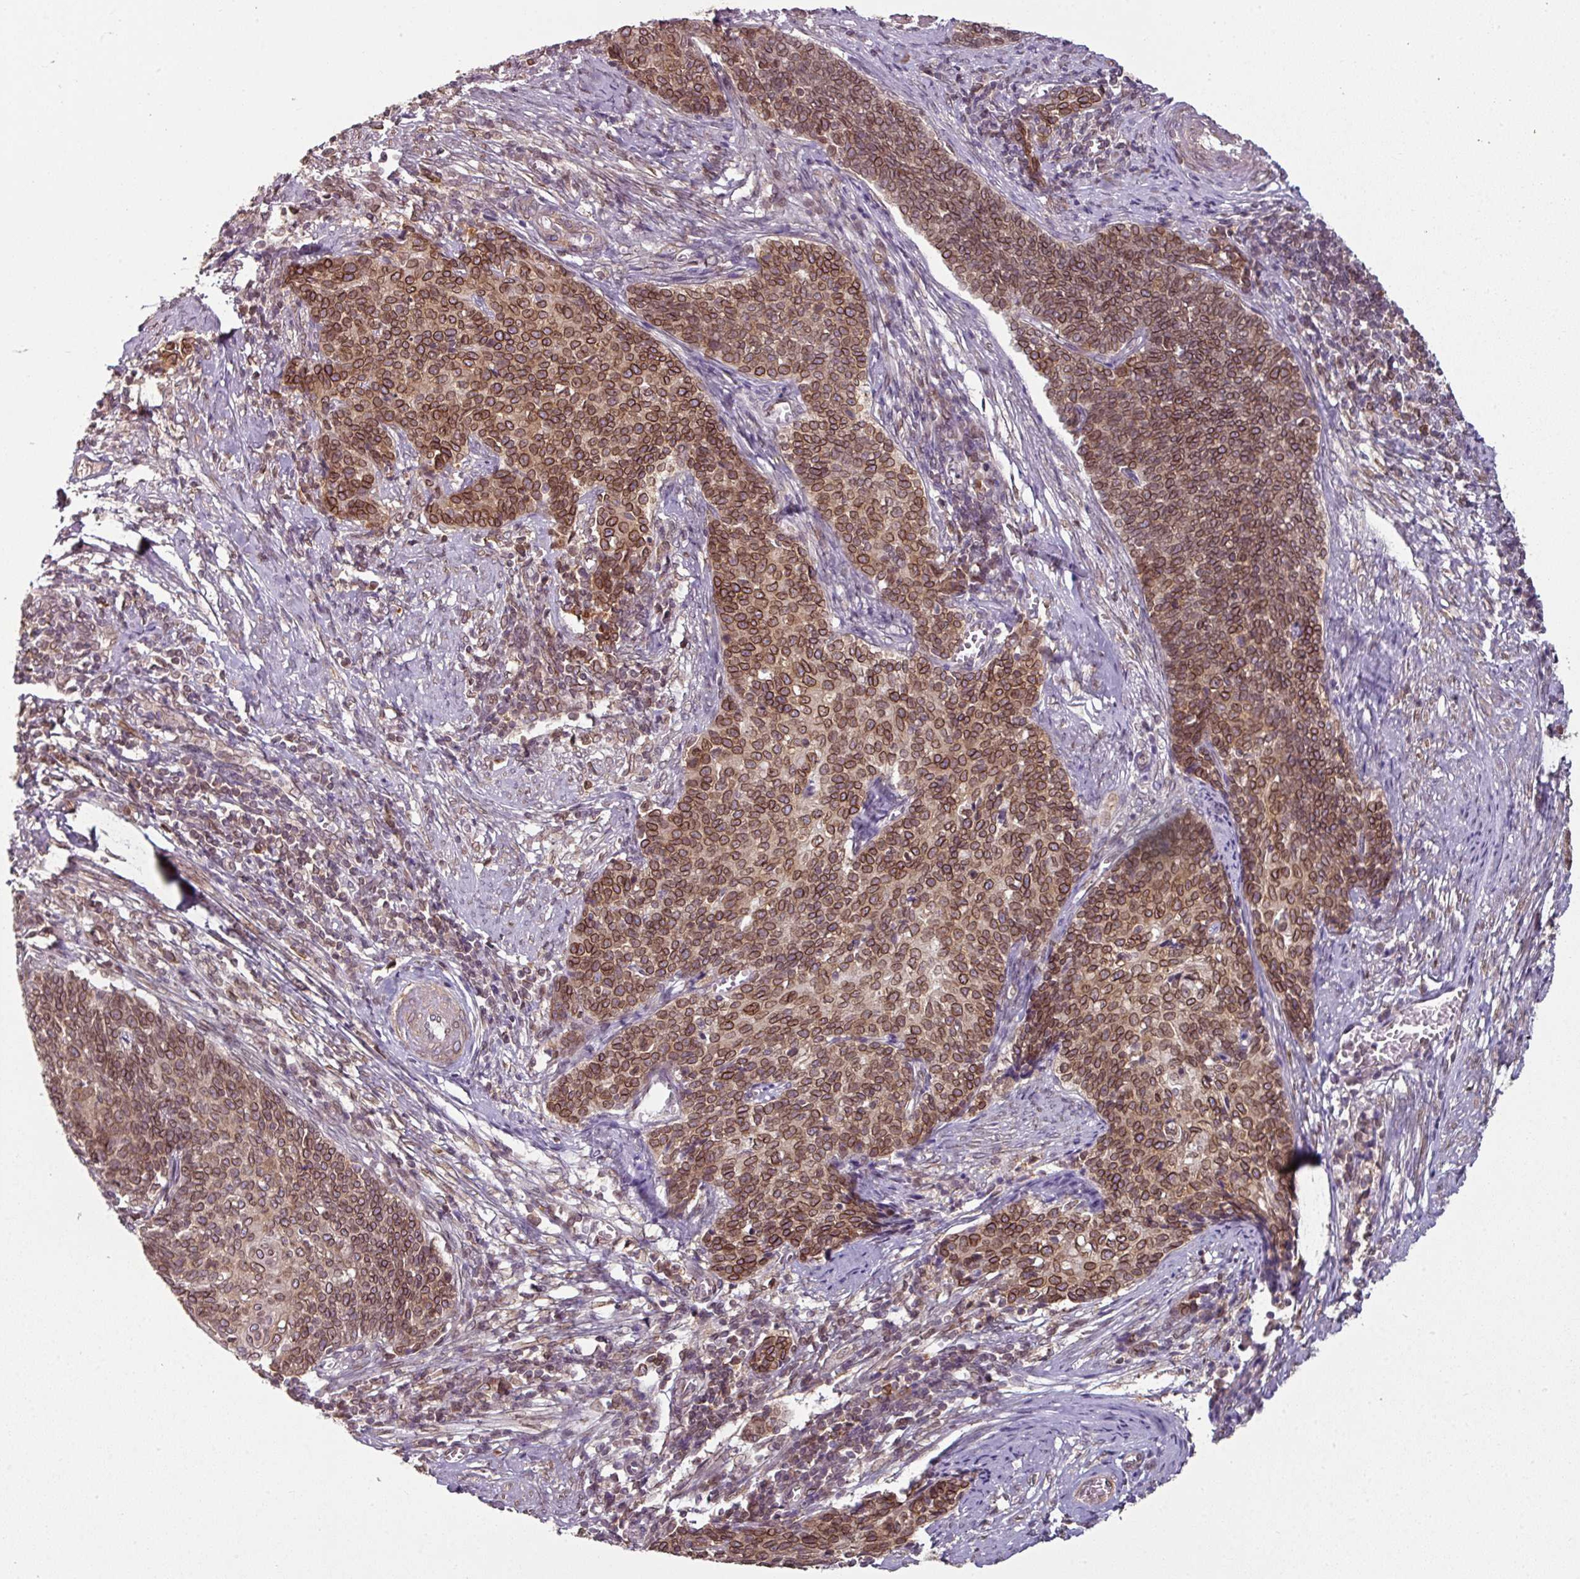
{"staining": {"intensity": "strong", "quantity": ">75%", "location": "cytoplasmic/membranous,nuclear"}, "tissue": "cervical cancer", "cell_type": "Tumor cells", "image_type": "cancer", "snomed": [{"axis": "morphology", "description": "Squamous cell carcinoma, NOS"}, {"axis": "topography", "description": "Cervix"}], "caption": "An immunohistochemistry (IHC) micrograph of tumor tissue is shown. Protein staining in brown shows strong cytoplasmic/membranous and nuclear positivity in squamous cell carcinoma (cervical) within tumor cells. The protein is shown in brown color, while the nuclei are stained blue.", "gene": "RANGAP1", "patient": {"sex": "female", "age": 39}}